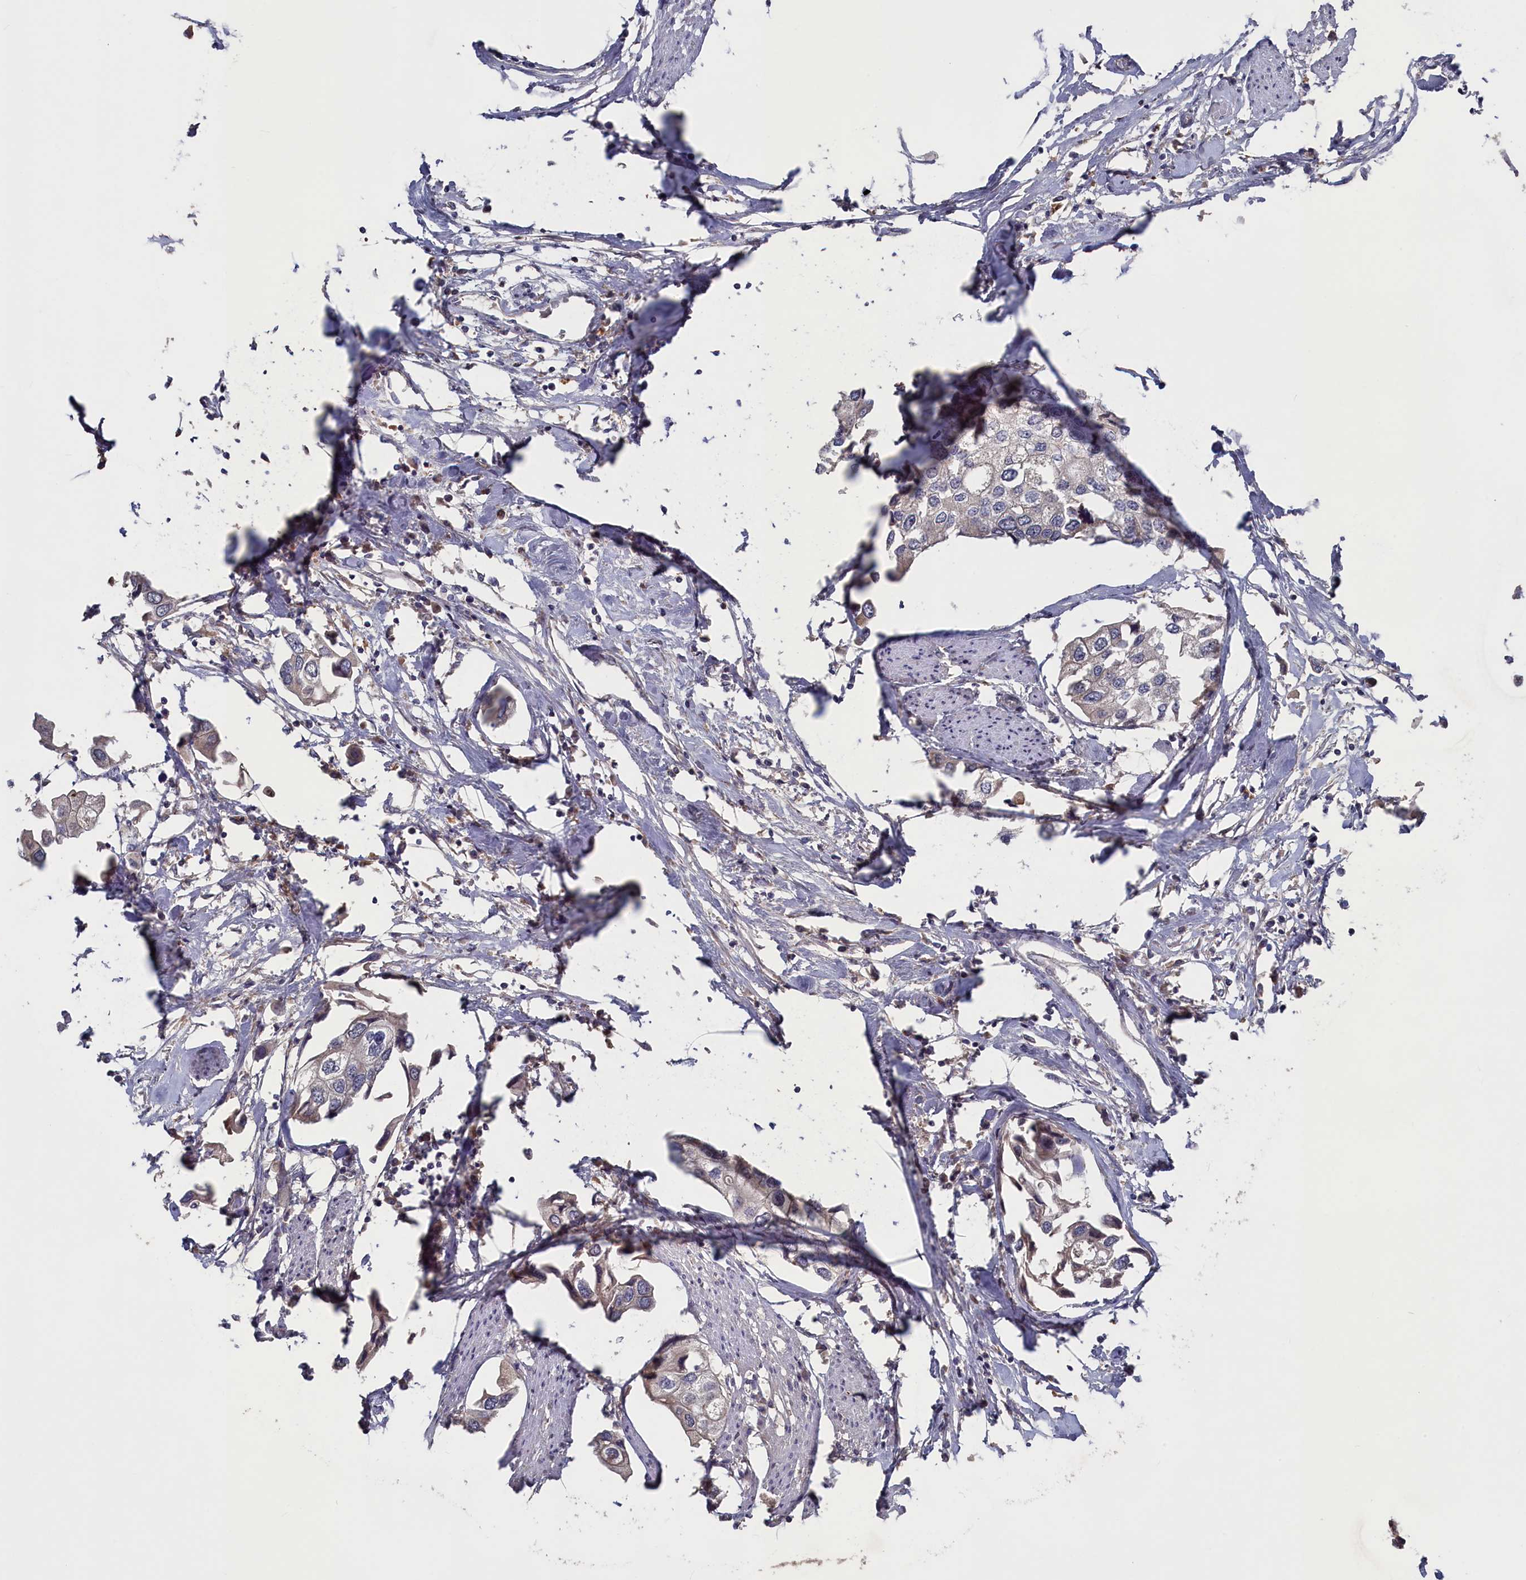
{"staining": {"intensity": "weak", "quantity": "<25%", "location": "cytoplasmic/membranous"}, "tissue": "urothelial cancer", "cell_type": "Tumor cells", "image_type": "cancer", "snomed": [{"axis": "morphology", "description": "Urothelial carcinoma, High grade"}, {"axis": "topography", "description": "Urinary bladder"}], "caption": "The histopathology image shows no staining of tumor cells in urothelial carcinoma (high-grade).", "gene": "TMC5", "patient": {"sex": "male", "age": 64}}